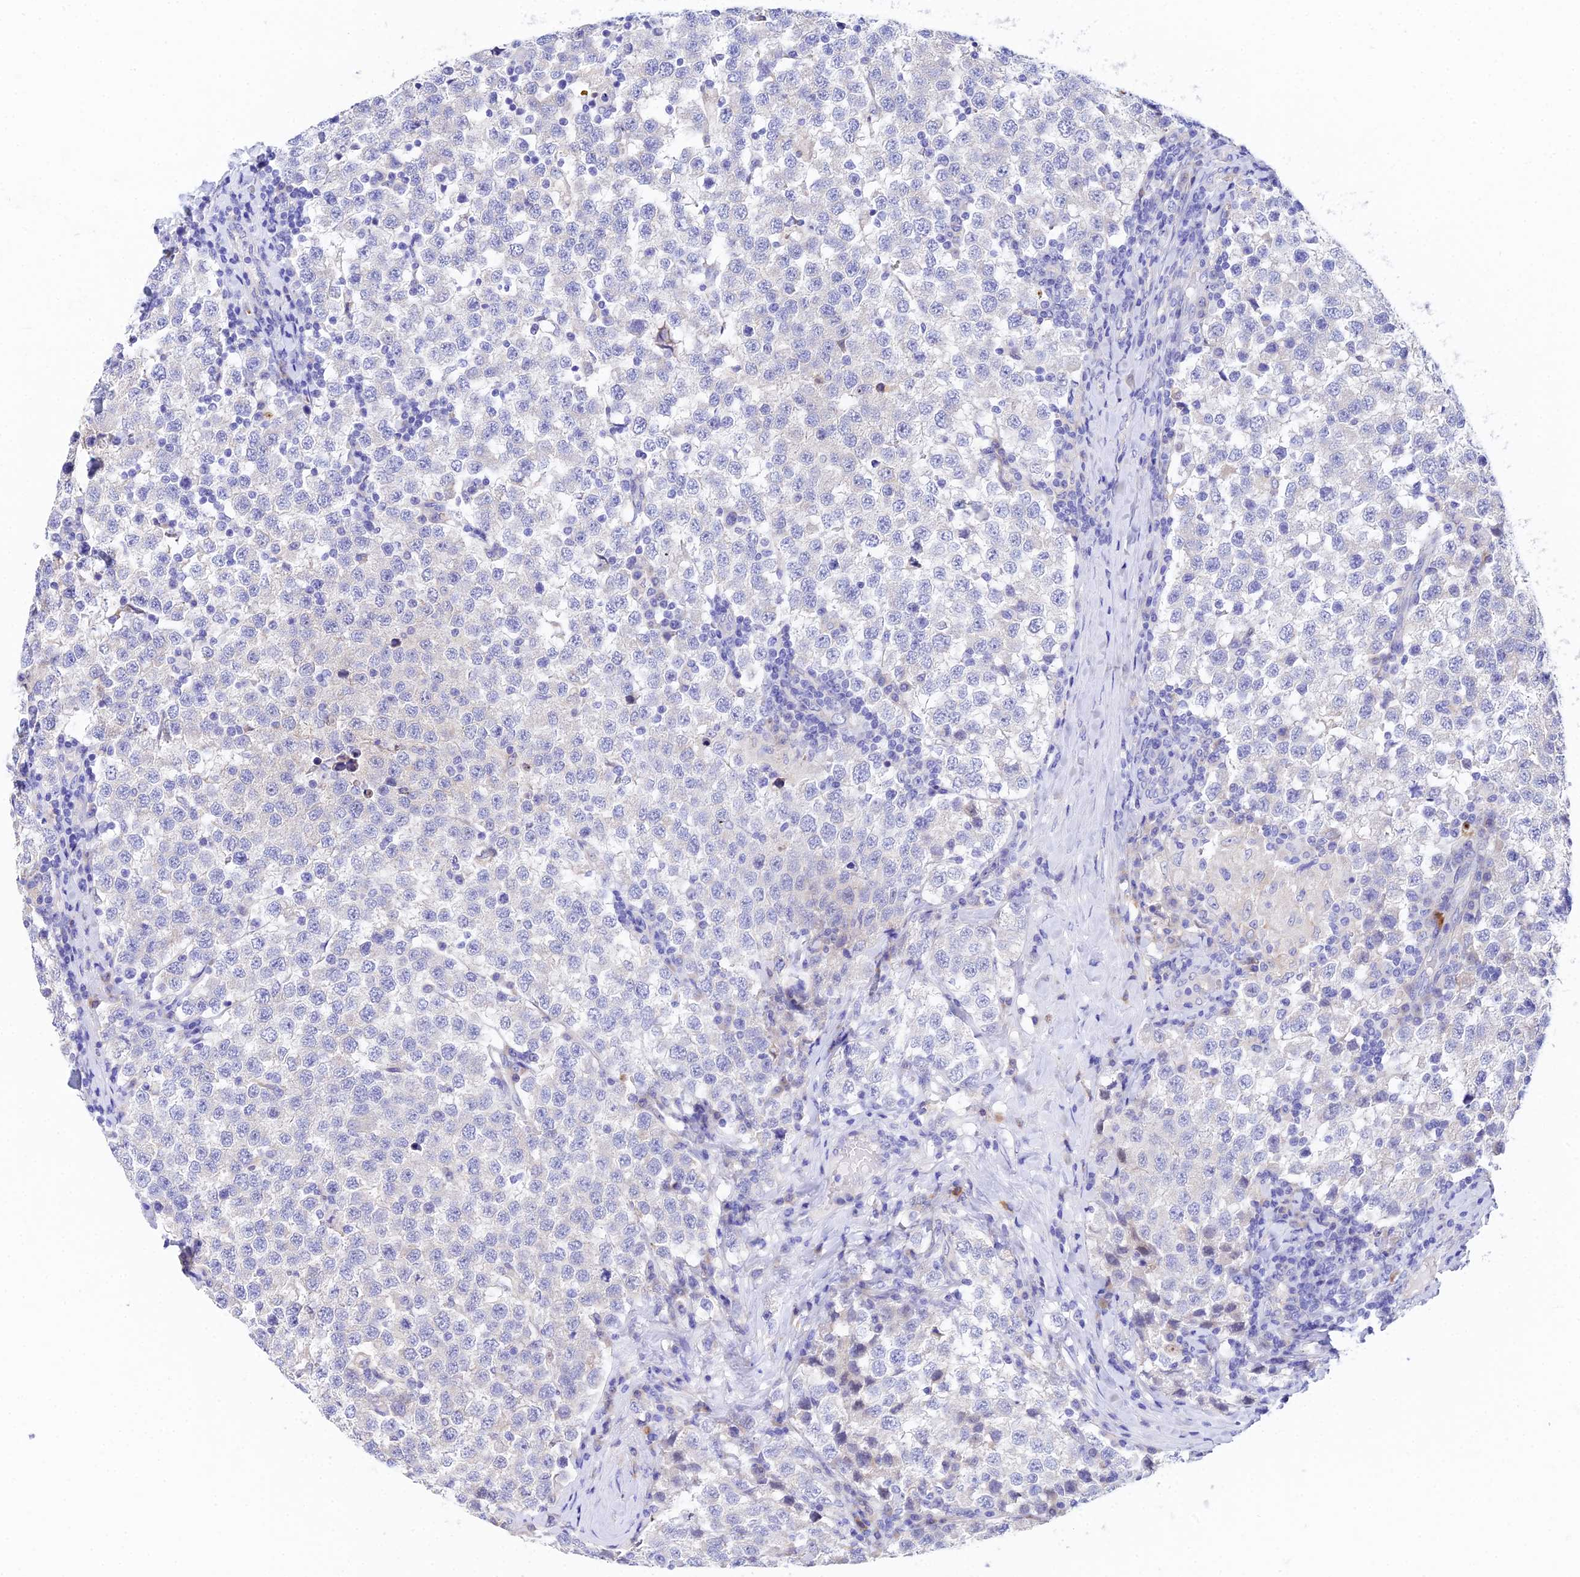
{"staining": {"intensity": "negative", "quantity": "none", "location": "none"}, "tissue": "testis cancer", "cell_type": "Tumor cells", "image_type": "cancer", "snomed": [{"axis": "morphology", "description": "Seminoma, NOS"}, {"axis": "topography", "description": "Testis"}], "caption": "Immunohistochemistry of human seminoma (testis) displays no positivity in tumor cells. (DAB (3,3'-diaminobenzidine) IHC, high magnification).", "gene": "CEP41", "patient": {"sex": "male", "age": 34}}